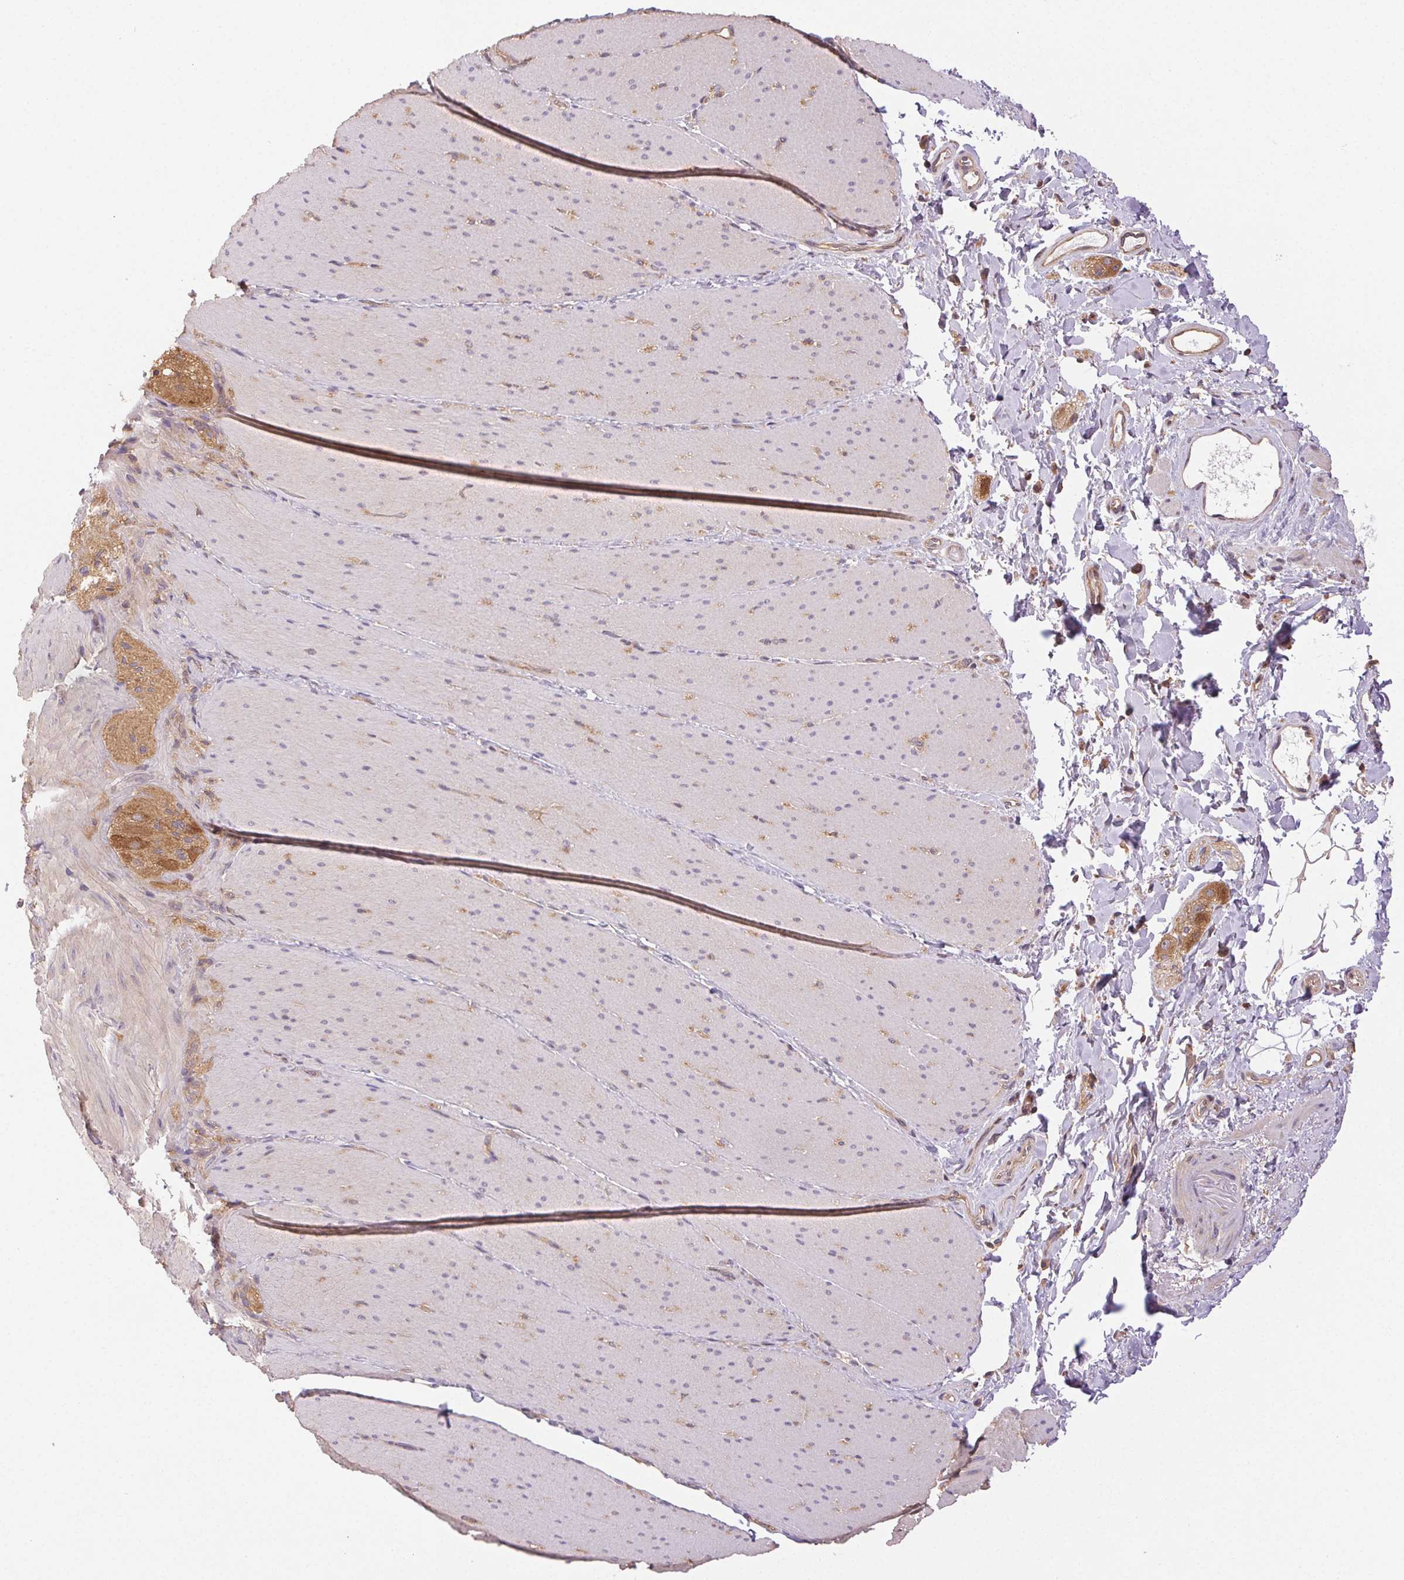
{"staining": {"intensity": "negative", "quantity": "none", "location": "none"}, "tissue": "smooth muscle", "cell_type": "Smooth muscle cells", "image_type": "normal", "snomed": [{"axis": "morphology", "description": "Normal tissue, NOS"}, {"axis": "topography", "description": "Smooth muscle"}, {"axis": "topography", "description": "Colon"}], "caption": "DAB (3,3'-diaminobenzidine) immunohistochemical staining of normal human smooth muscle demonstrates no significant staining in smooth muscle cells. The staining was performed using DAB to visualize the protein expression in brown, while the nuclei were stained in blue with hematoxylin (Magnification: 20x).", "gene": "GDI1", "patient": {"sex": "male", "age": 73}}